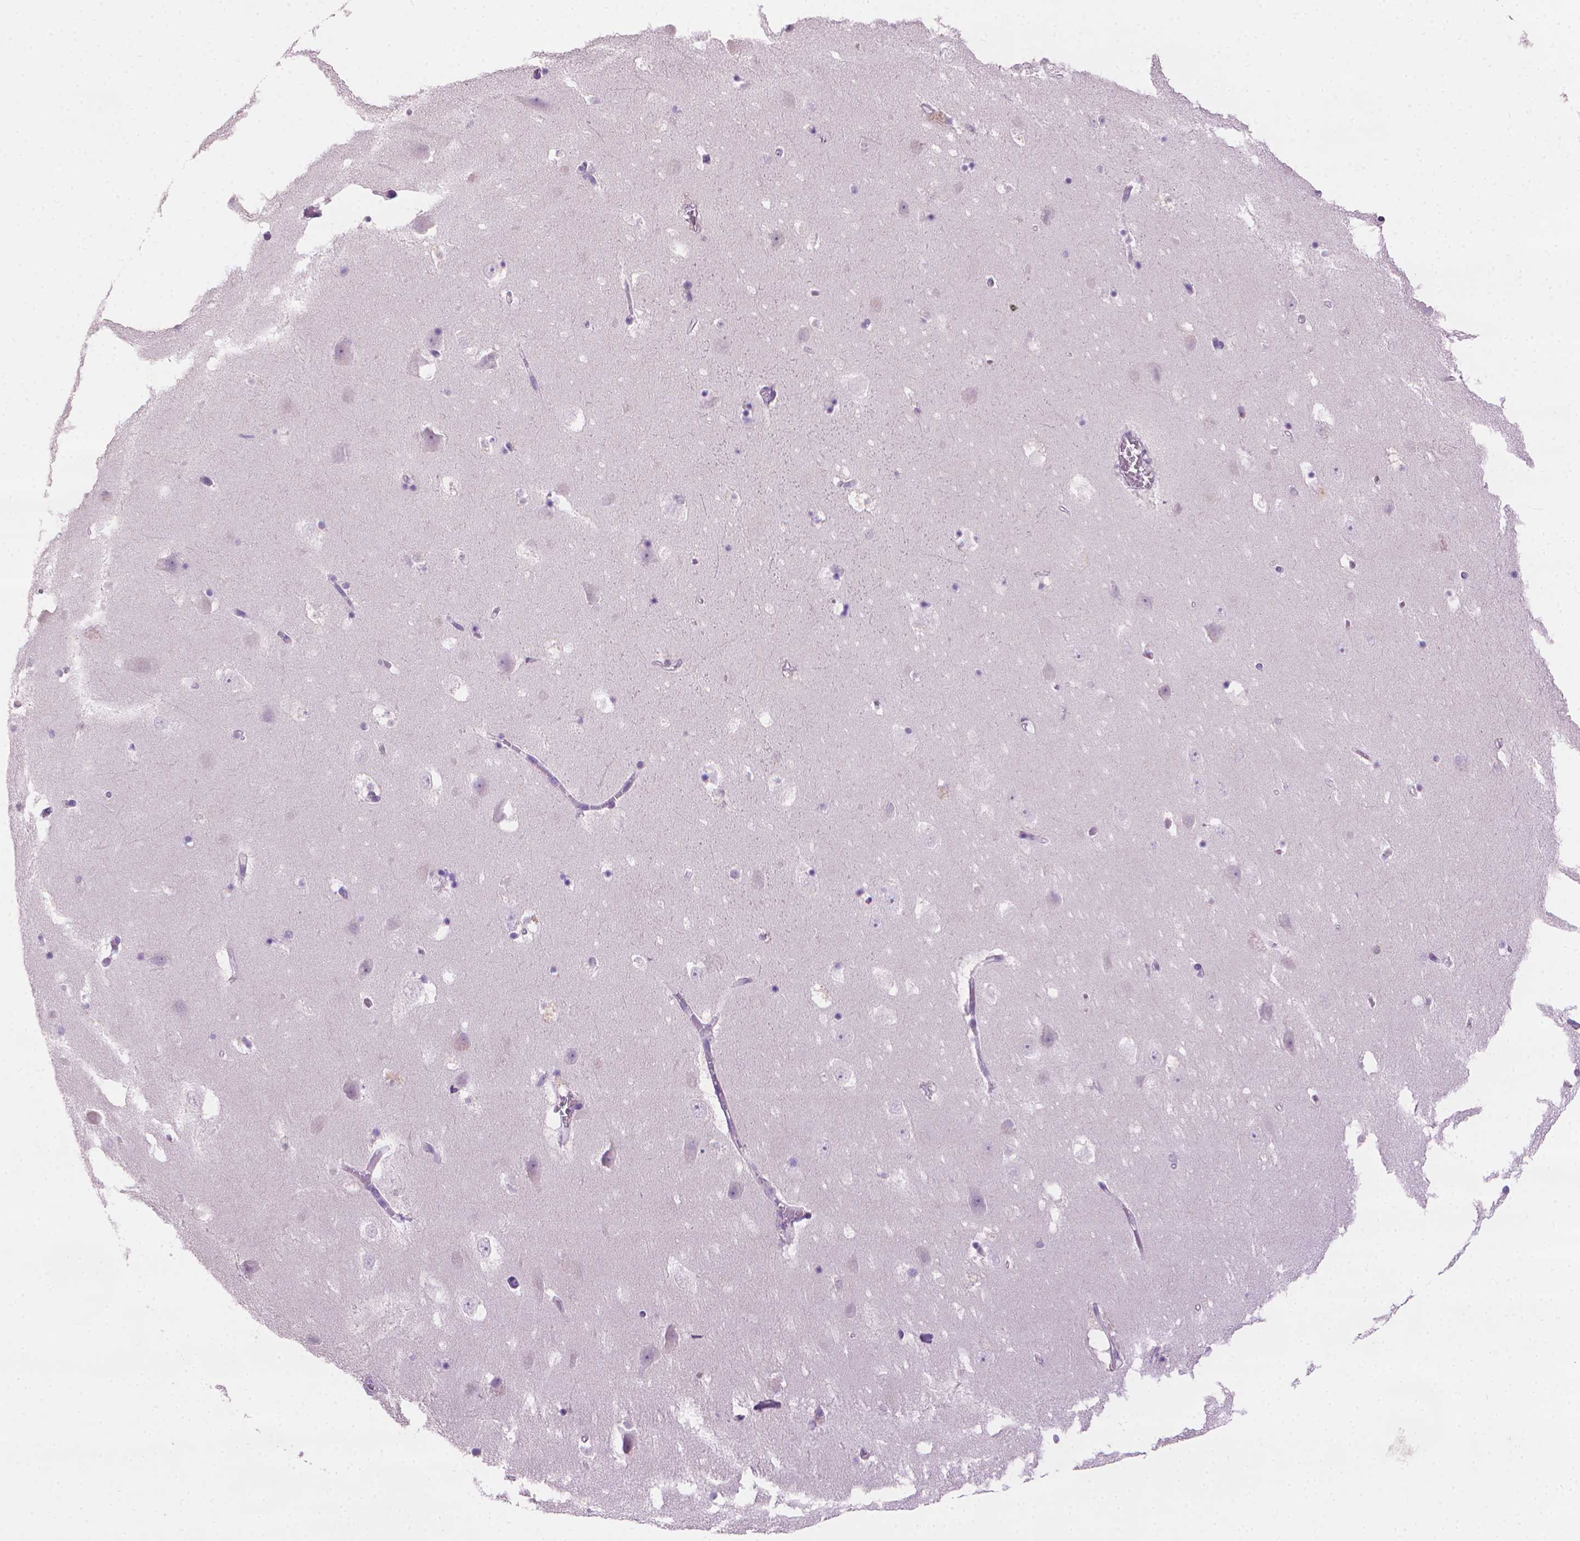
{"staining": {"intensity": "negative", "quantity": "none", "location": "none"}, "tissue": "hippocampus", "cell_type": "Glial cells", "image_type": "normal", "snomed": [{"axis": "morphology", "description": "Normal tissue, NOS"}, {"axis": "topography", "description": "Hippocampus"}], "caption": "High magnification brightfield microscopy of benign hippocampus stained with DAB (3,3'-diaminobenzidine) (brown) and counterstained with hematoxylin (blue): glial cells show no significant positivity. Brightfield microscopy of IHC stained with DAB (brown) and hematoxylin (blue), captured at high magnification.", "gene": "MLANA", "patient": {"sex": "male", "age": 58}}